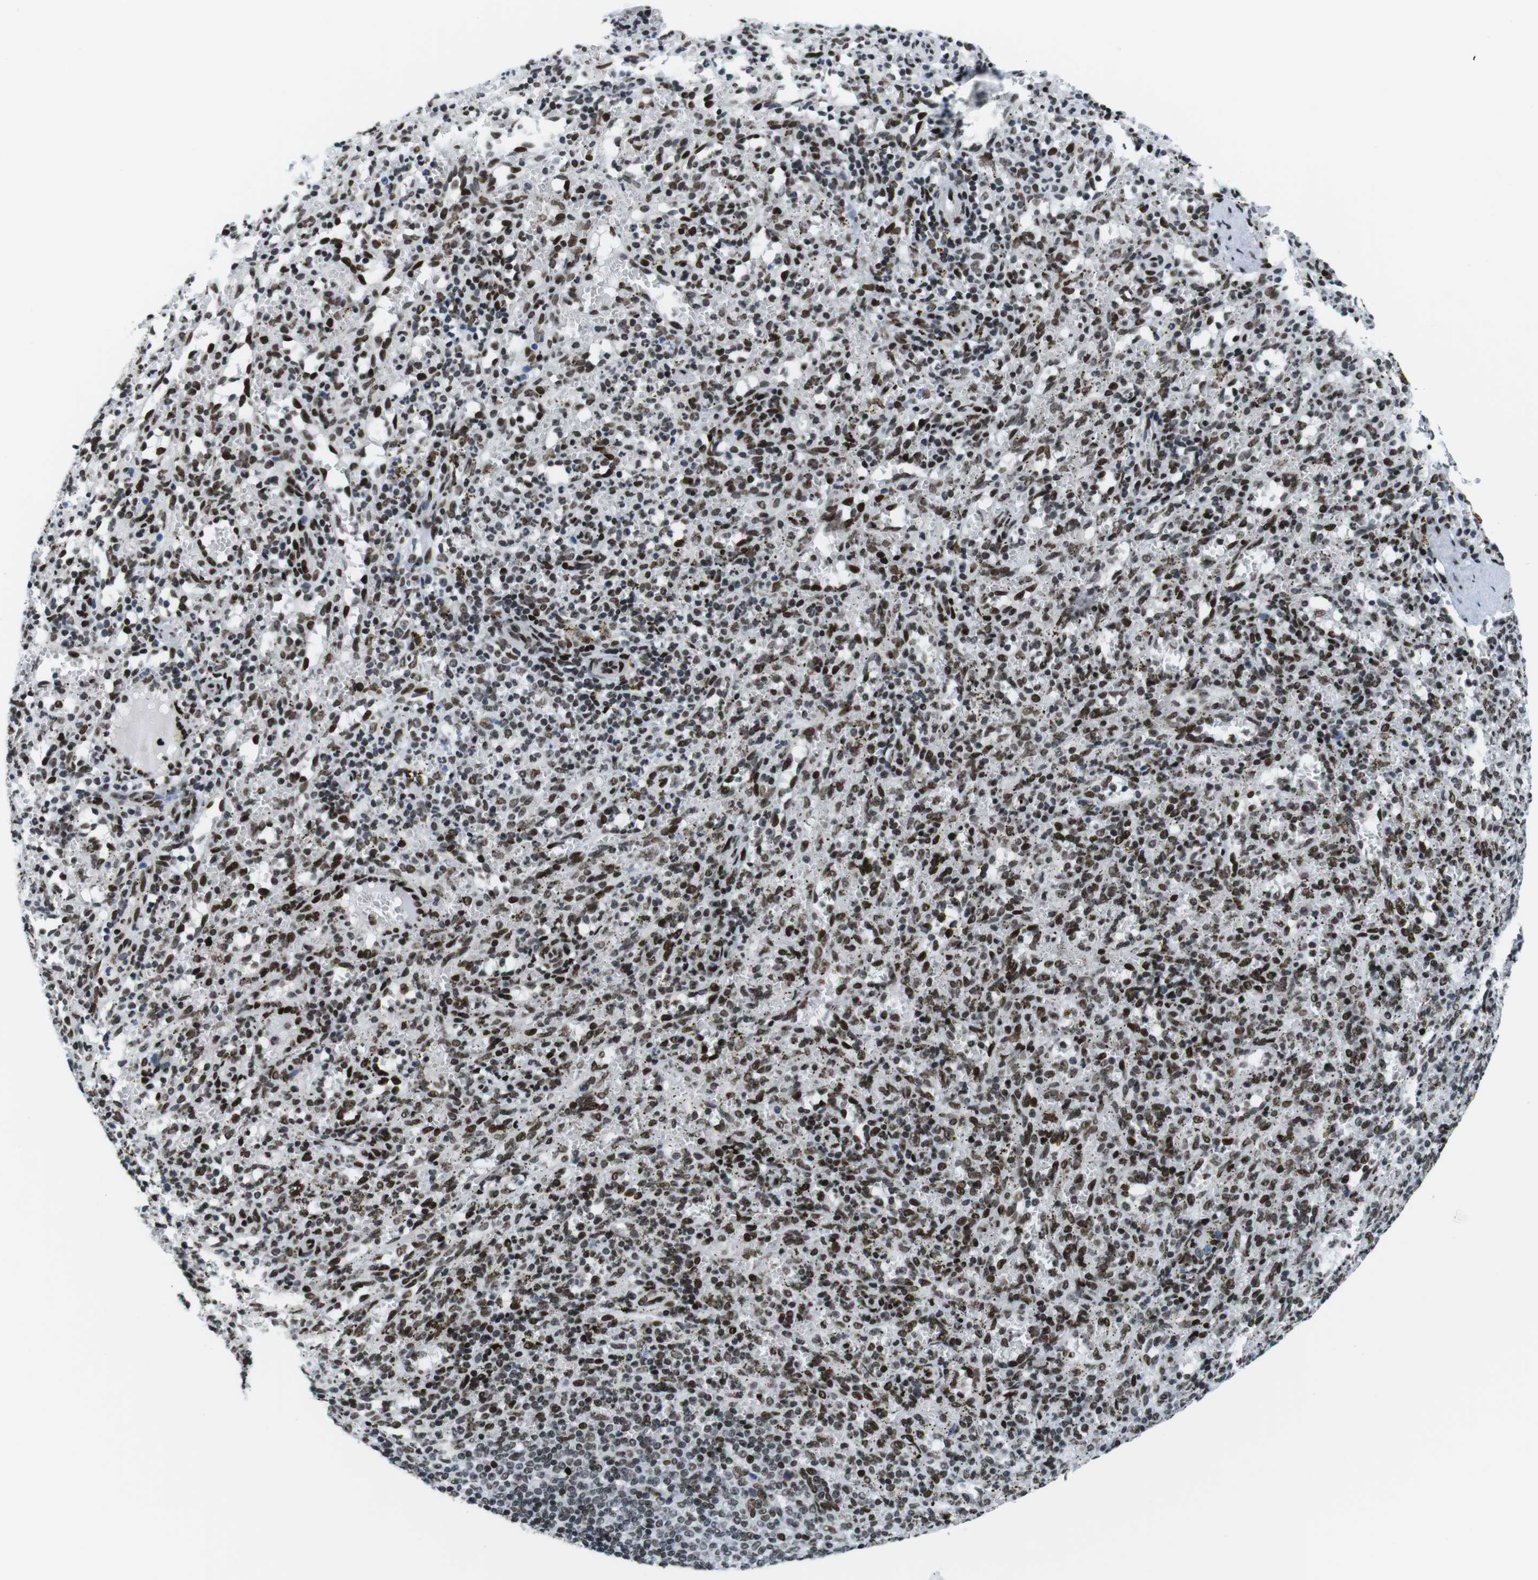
{"staining": {"intensity": "strong", "quantity": ">75%", "location": "nuclear"}, "tissue": "spleen", "cell_type": "Cells in red pulp", "image_type": "normal", "snomed": [{"axis": "morphology", "description": "Normal tissue, NOS"}, {"axis": "topography", "description": "Spleen"}], "caption": "Brown immunohistochemical staining in normal spleen displays strong nuclear staining in about >75% of cells in red pulp. (IHC, brightfield microscopy, high magnification).", "gene": "CITED2", "patient": {"sex": "female", "age": 10}}